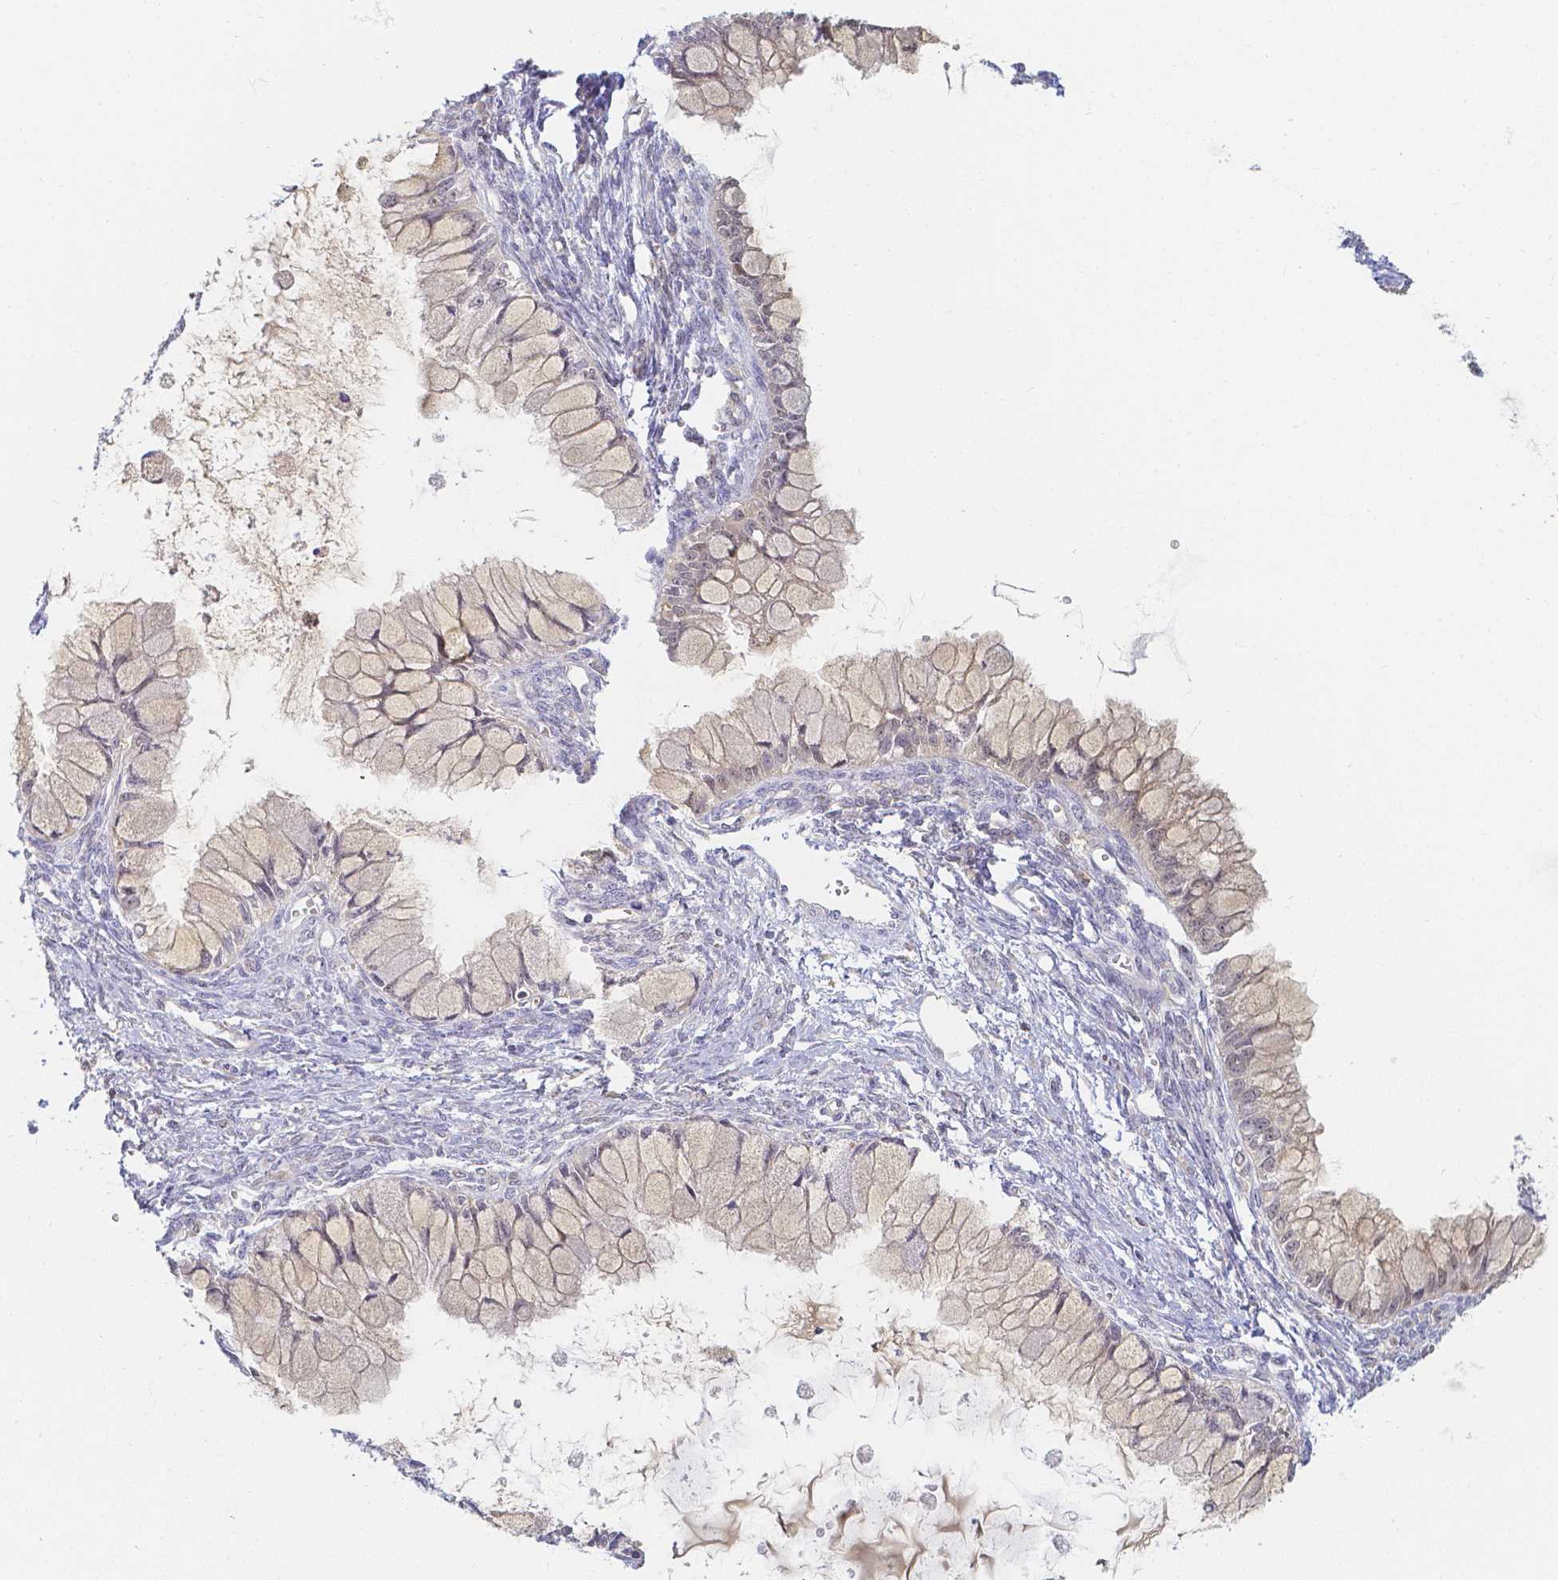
{"staining": {"intensity": "negative", "quantity": "none", "location": "none"}, "tissue": "ovarian cancer", "cell_type": "Tumor cells", "image_type": "cancer", "snomed": [{"axis": "morphology", "description": "Cystadenocarcinoma, mucinous, NOS"}, {"axis": "topography", "description": "Ovary"}], "caption": "High power microscopy micrograph of an IHC micrograph of ovarian cancer, revealing no significant staining in tumor cells.", "gene": "KCNH1", "patient": {"sex": "female", "age": 34}}